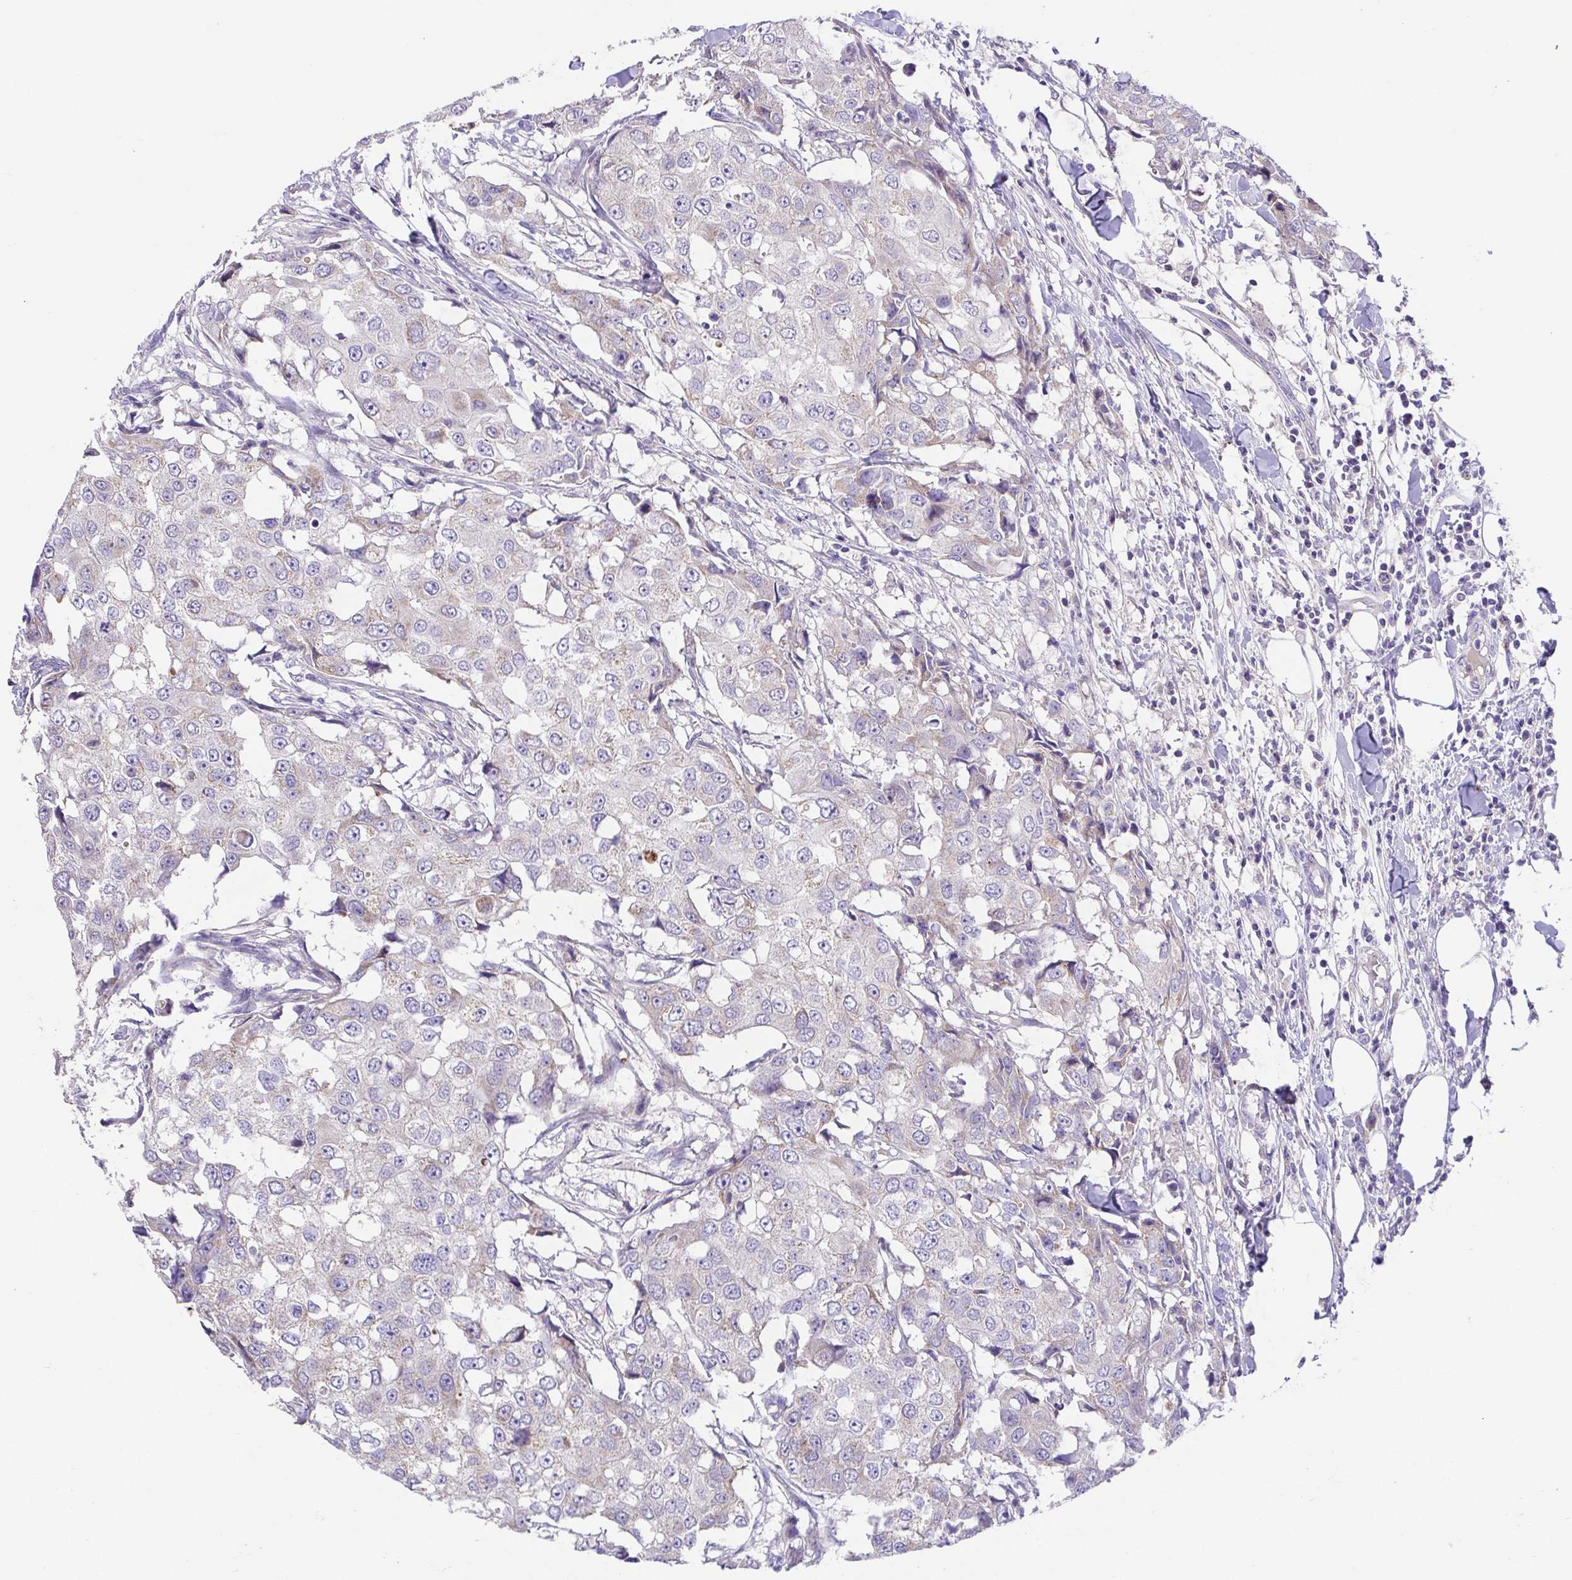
{"staining": {"intensity": "negative", "quantity": "none", "location": "none"}, "tissue": "breast cancer", "cell_type": "Tumor cells", "image_type": "cancer", "snomed": [{"axis": "morphology", "description": "Duct carcinoma"}, {"axis": "topography", "description": "Breast"}], "caption": "An immunohistochemistry (IHC) photomicrograph of breast invasive ductal carcinoma is shown. There is no staining in tumor cells of breast invasive ductal carcinoma. (DAB IHC with hematoxylin counter stain).", "gene": "SLC13A1", "patient": {"sex": "female", "age": 27}}